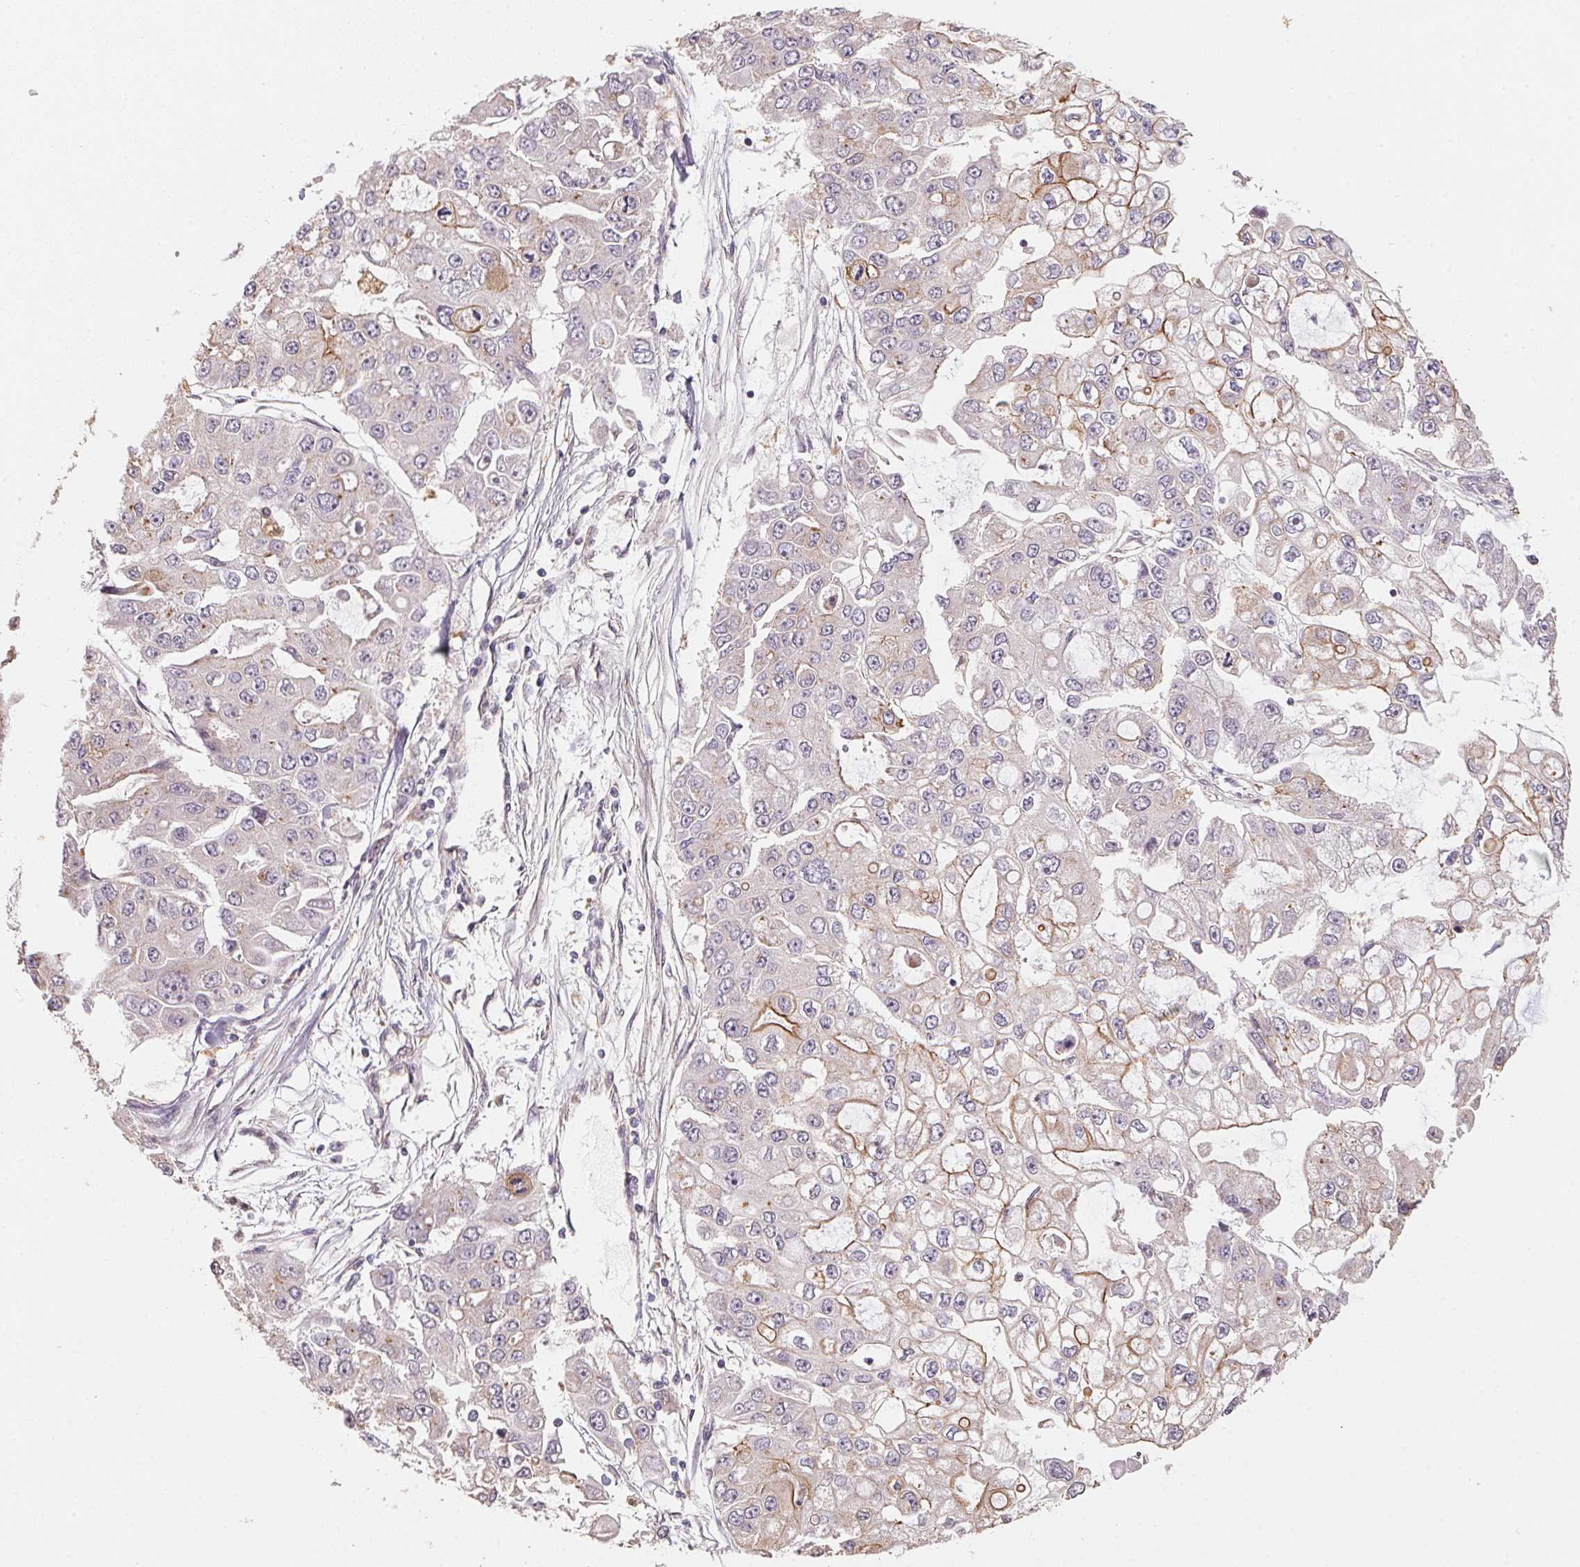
{"staining": {"intensity": "moderate", "quantity": "<25%", "location": "cytoplasmic/membranous"}, "tissue": "ovarian cancer", "cell_type": "Tumor cells", "image_type": "cancer", "snomed": [{"axis": "morphology", "description": "Cystadenocarcinoma, serous, NOS"}, {"axis": "topography", "description": "Ovary"}], "caption": "Ovarian serous cystadenocarcinoma tissue reveals moderate cytoplasmic/membranous expression in about <25% of tumor cells, visualized by immunohistochemistry.", "gene": "TMEM222", "patient": {"sex": "female", "age": 56}}